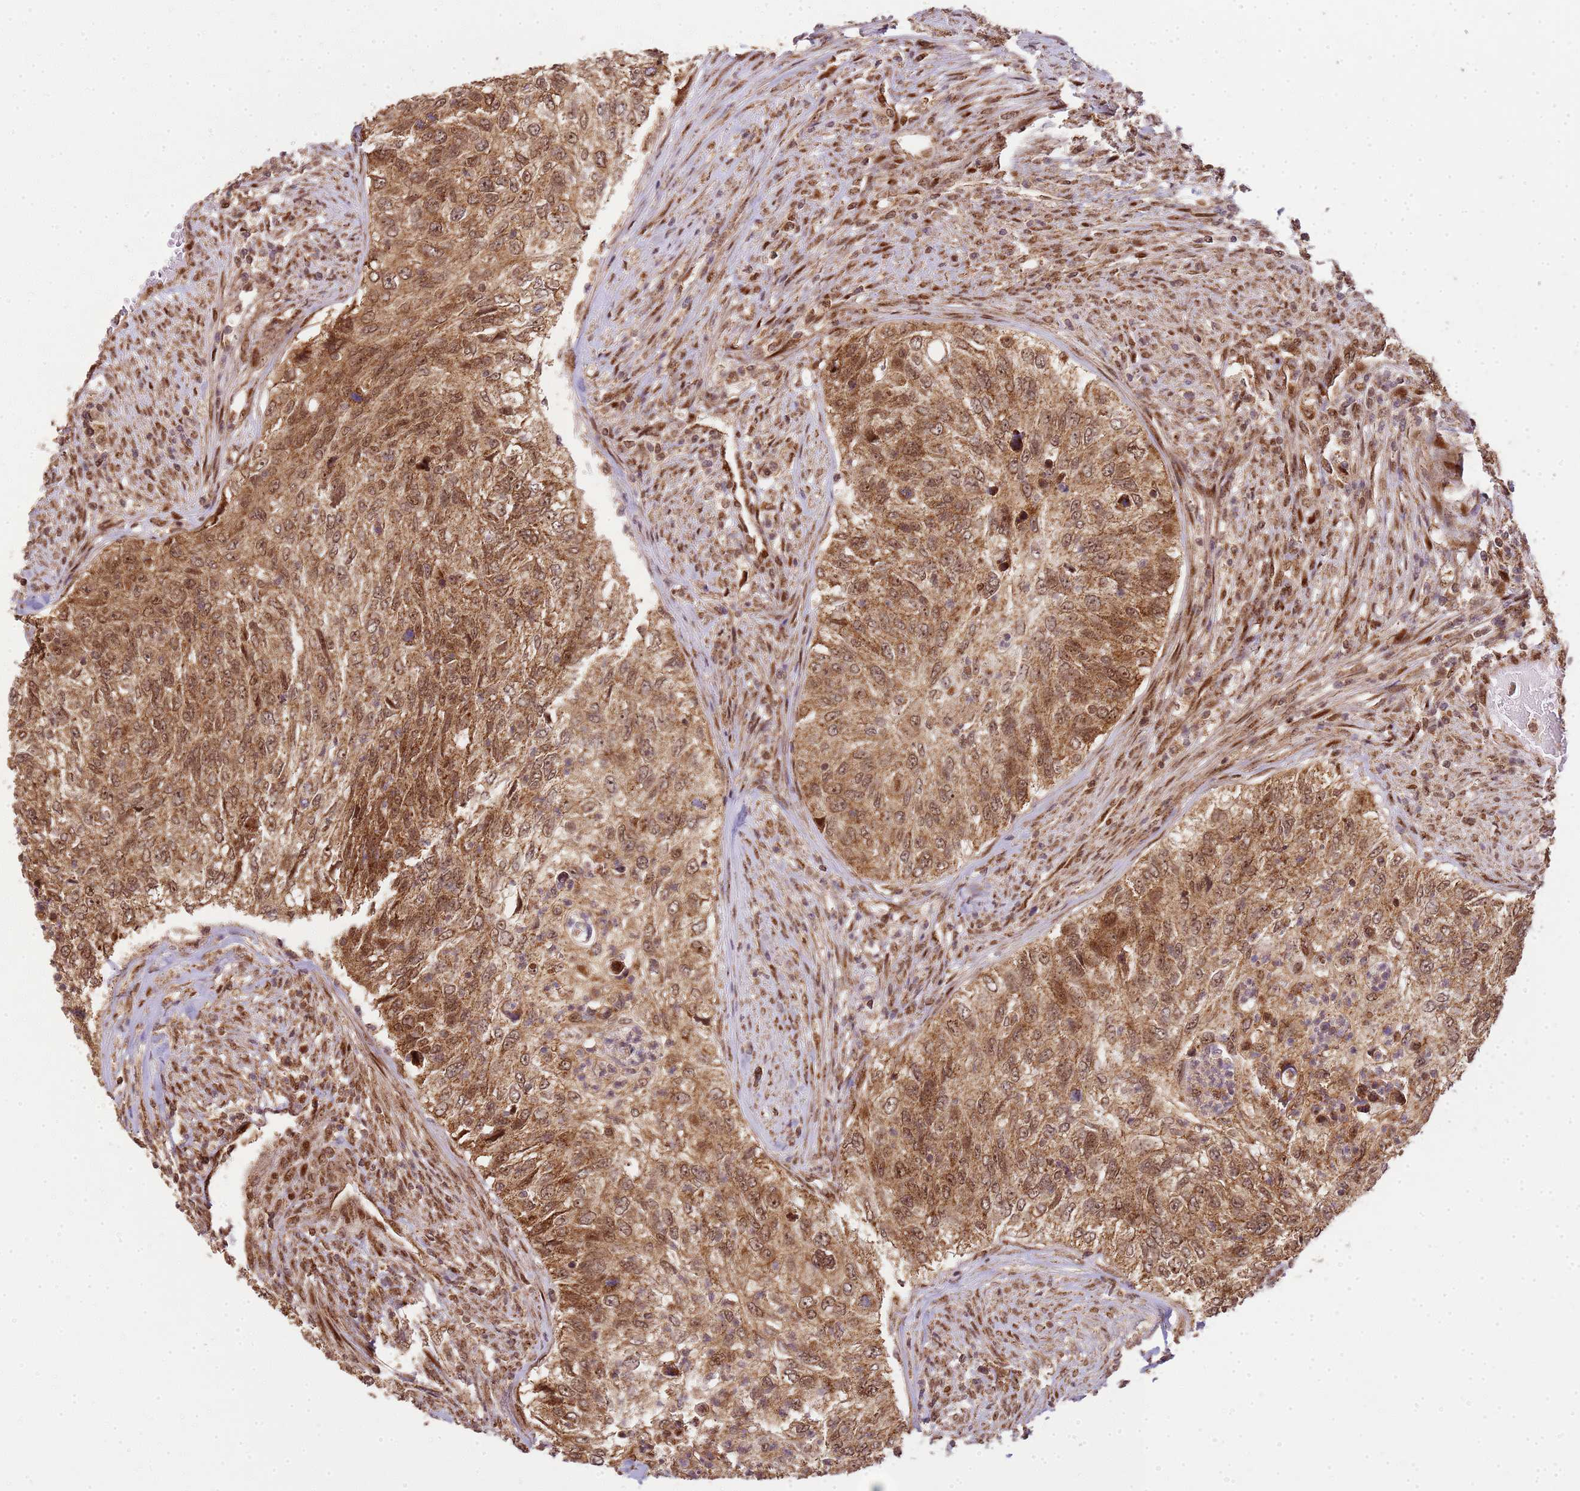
{"staining": {"intensity": "strong", "quantity": ">75%", "location": "cytoplasmic/membranous,nuclear"}, "tissue": "urothelial cancer", "cell_type": "Tumor cells", "image_type": "cancer", "snomed": [{"axis": "morphology", "description": "Urothelial carcinoma, High grade"}, {"axis": "topography", "description": "Urinary bladder"}], "caption": "Immunohistochemical staining of urothelial carcinoma (high-grade) reveals high levels of strong cytoplasmic/membranous and nuclear protein positivity in about >75% of tumor cells.", "gene": "PEX14", "patient": {"sex": "female", "age": 60}}